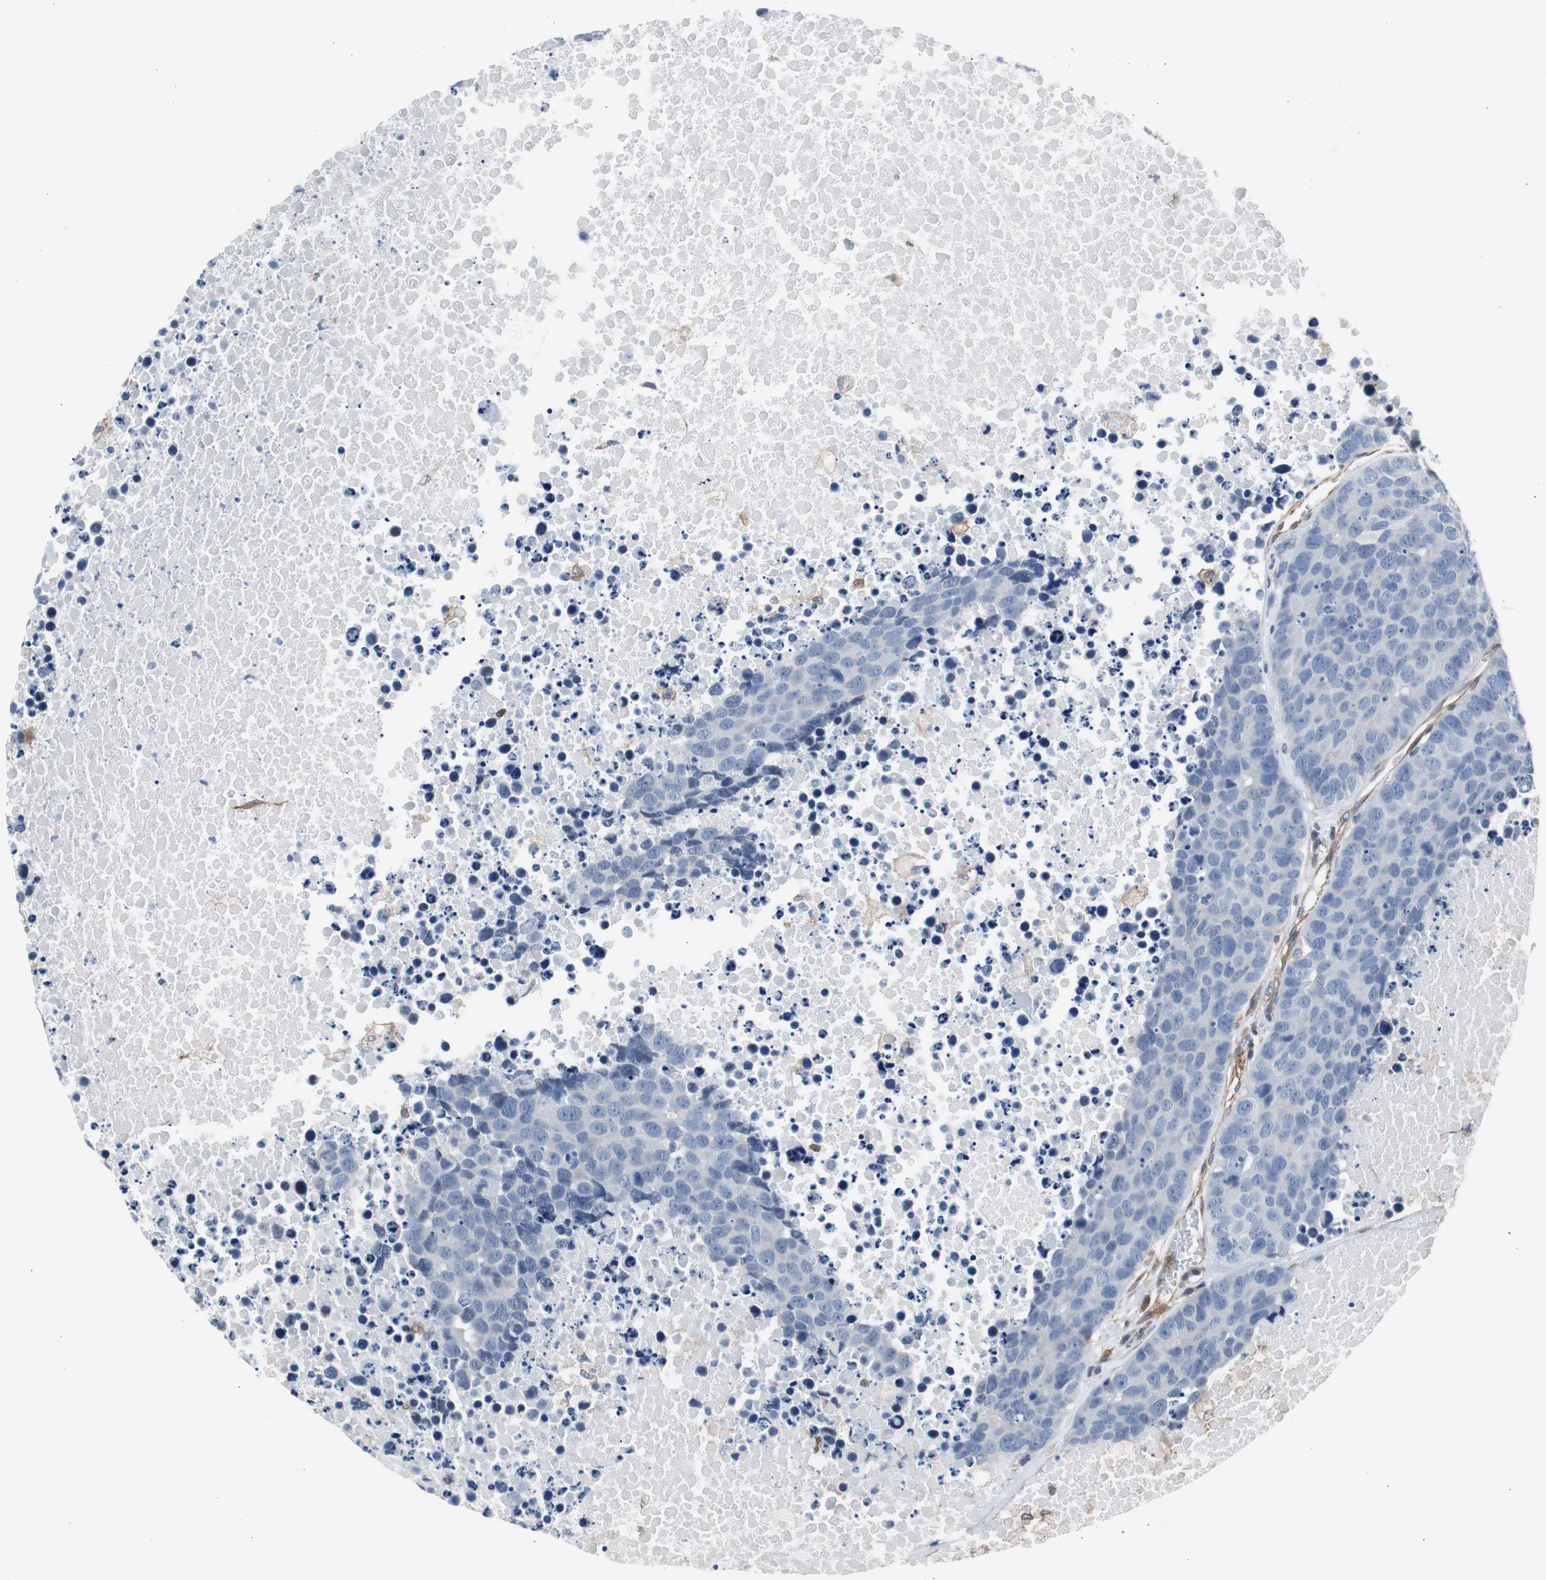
{"staining": {"intensity": "negative", "quantity": "none", "location": "none"}, "tissue": "carcinoid", "cell_type": "Tumor cells", "image_type": "cancer", "snomed": [{"axis": "morphology", "description": "Carcinoid, malignant, NOS"}, {"axis": "topography", "description": "Lung"}], "caption": "There is no significant positivity in tumor cells of carcinoid.", "gene": "KIF3B", "patient": {"sex": "male", "age": 60}}